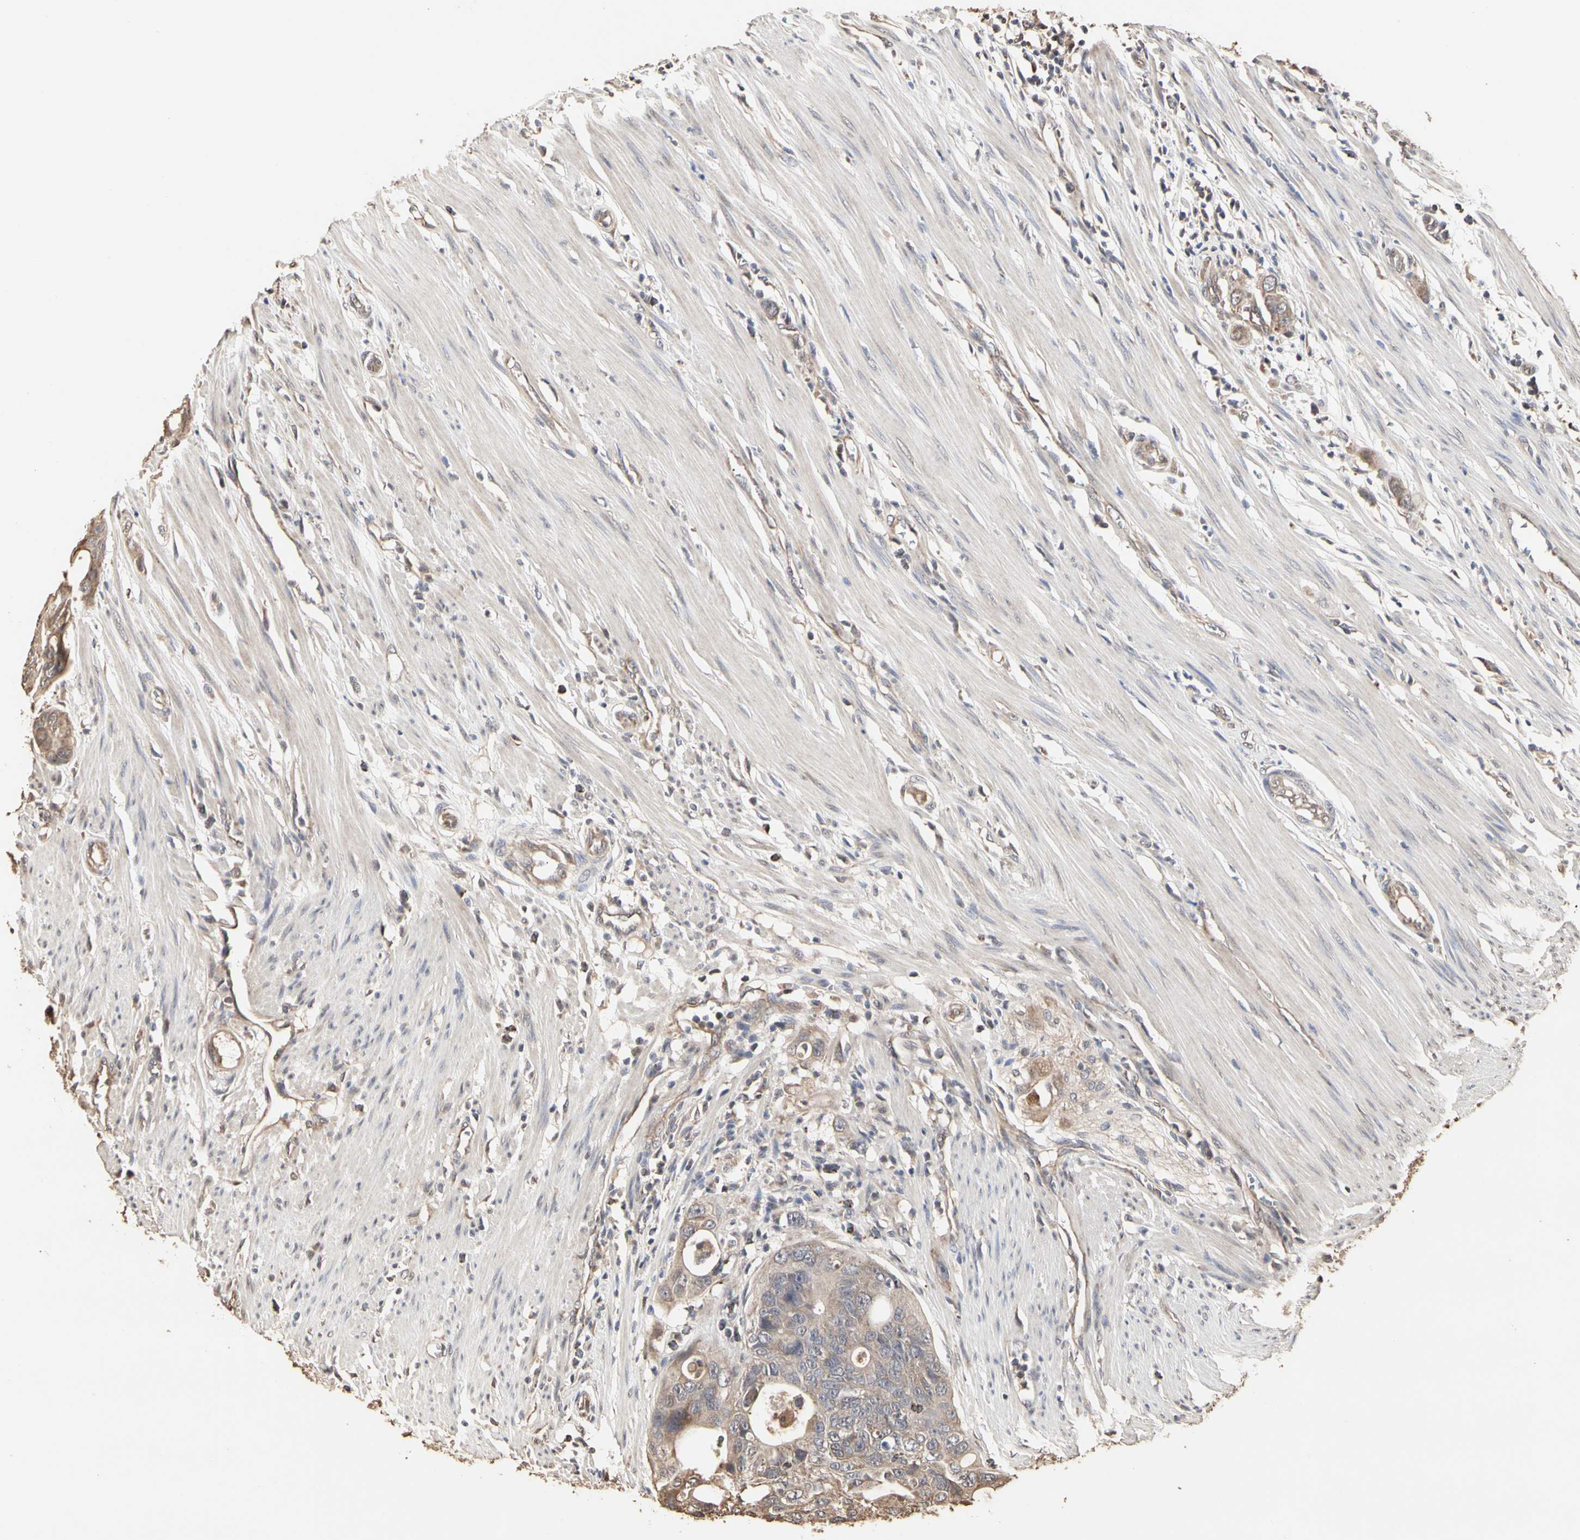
{"staining": {"intensity": "moderate", "quantity": ">75%", "location": "cytoplasmic/membranous"}, "tissue": "colorectal cancer", "cell_type": "Tumor cells", "image_type": "cancer", "snomed": [{"axis": "morphology", "description": "Adenocarcinoma, NOS"}, {"axis": "topography", "description": "Colon"}], "caption": "Tumor cells exhibit moderate cytoplasmic/membranous positivity in approximately >75% of cells in colorectal cancer.", "gene": "TAOK1", "patient": {"sex": "female", "age": 57}}